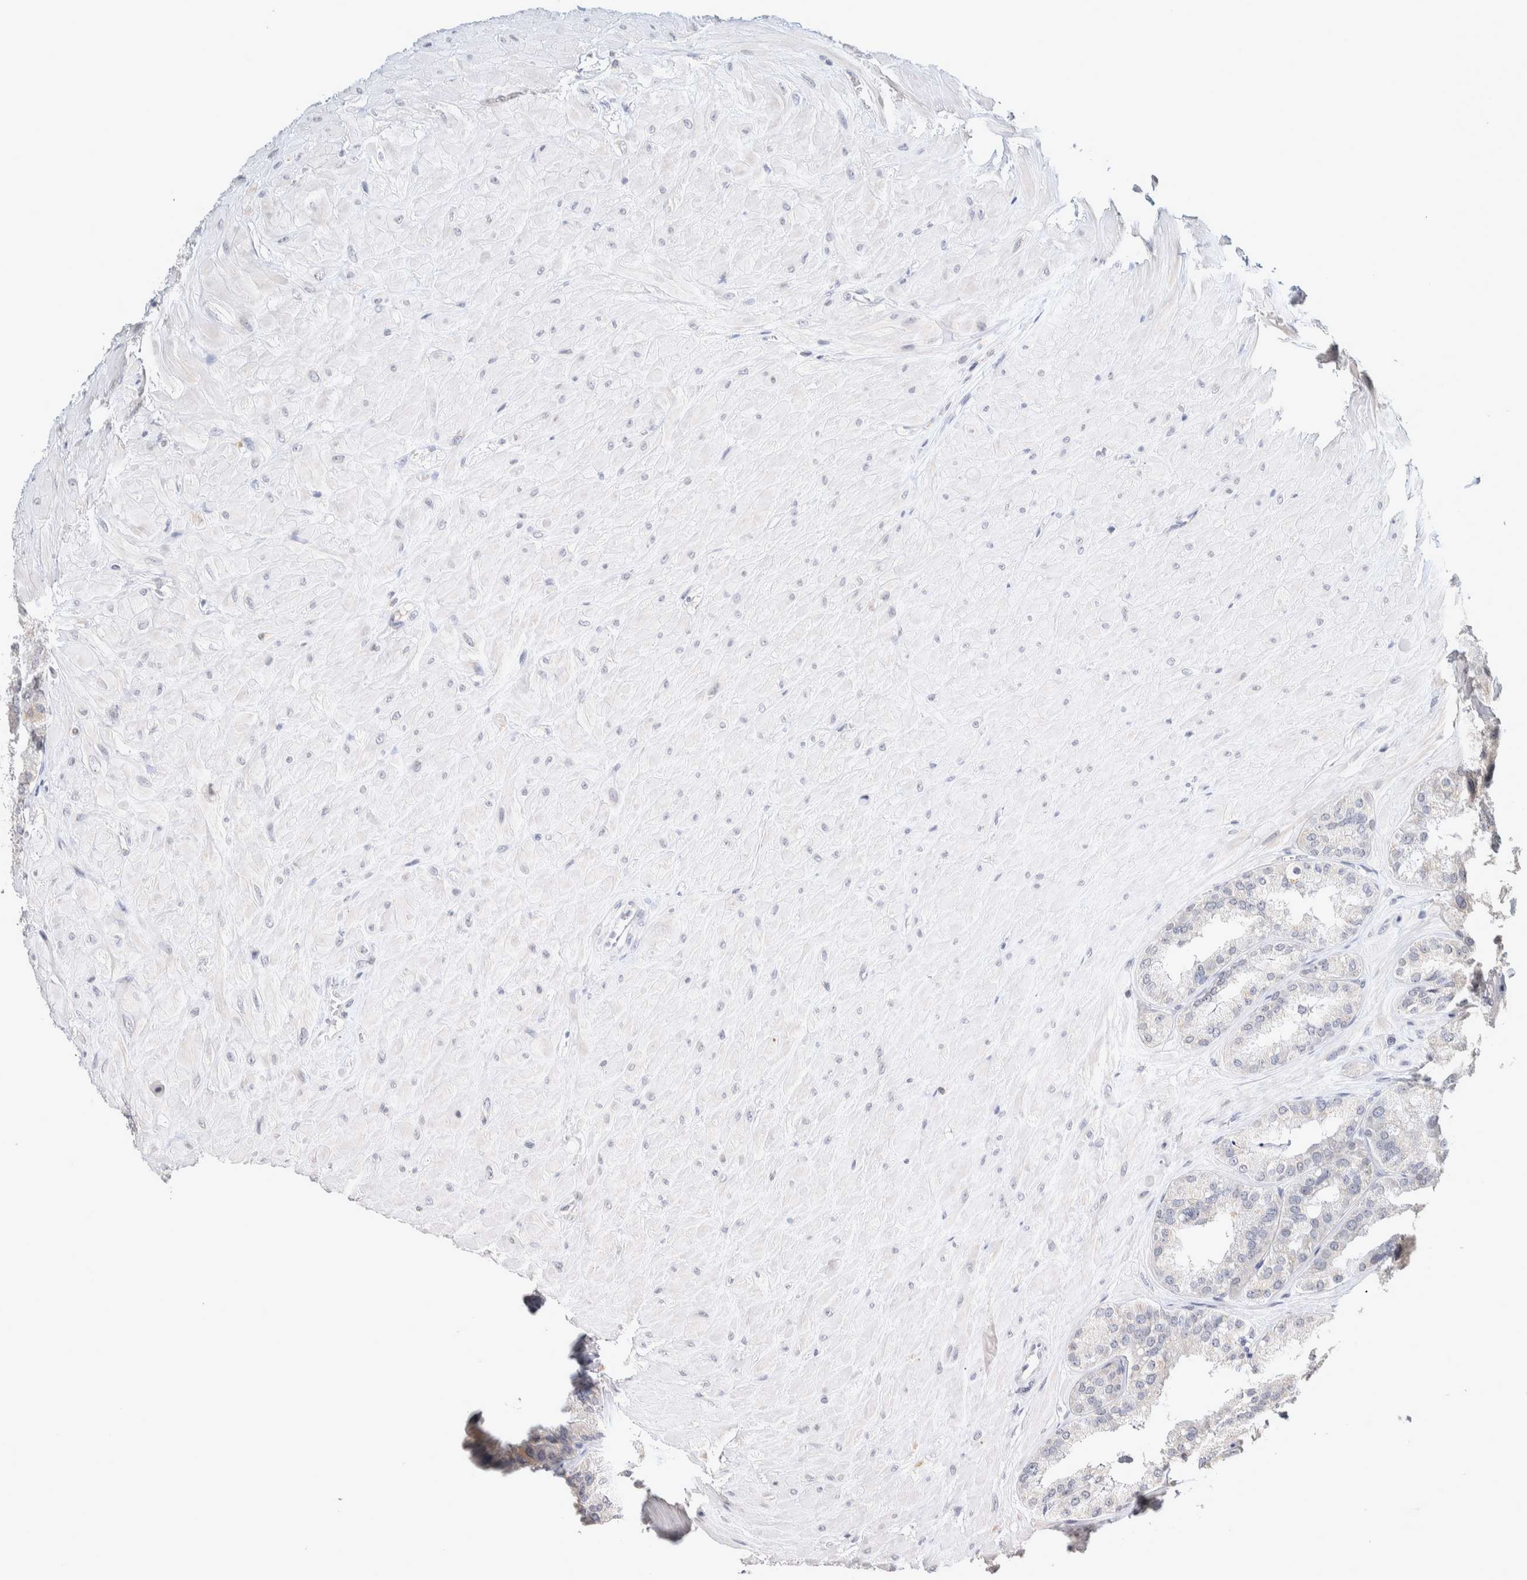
{"staining": {"intensity": "moderate", "quantity": "<25%", "location": "cytoplasmic/membranous"}, "tissue": "seminal vesicle", "cell_type": "Glandular cells", "image_type": "normal", "snomed": [{"axis": "morphology", "description": "Normal tissue, NOS"}, {"axis": "topography", "description": "Prostate"}, {"axis": "topography", "description": "Seminal veicle"}], "caption": "Immunohistochemistry (IHC) micrograph of benign seminal vesicle stained for a protein (brown), which exhibits low levels of moderate cytoplasmic/membranous staining in about <25% of glandular cells.", "gene": "CRAT", "patient": {"sex": "male", "age": 51}}